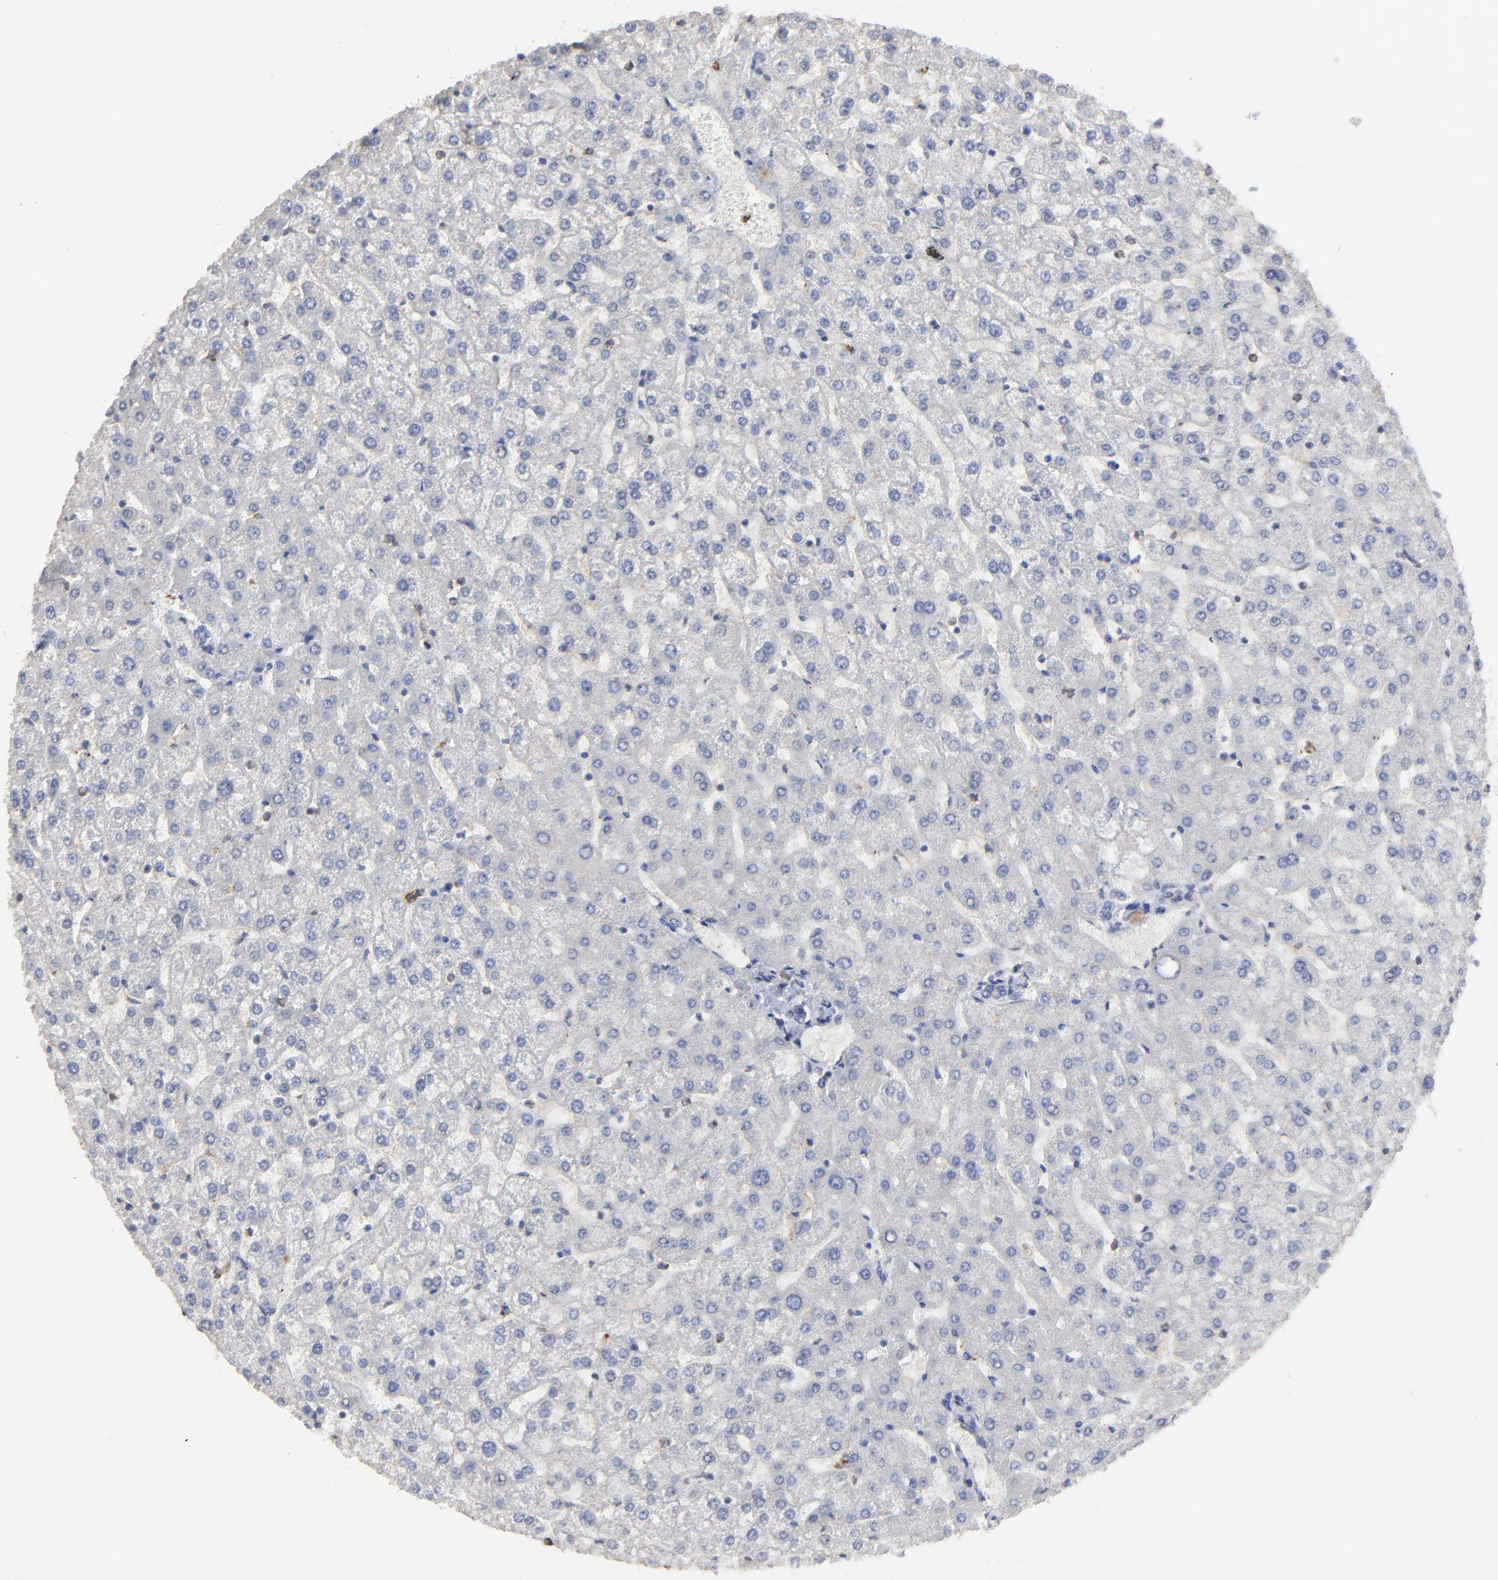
{"staining": {"intensity": "negative", "quantity": "none", "location": "none"}, "tissue": "liver", "cell_type": "Cholangiocytes", "image_type": "normal", "snomed": [{"axis": "morphology", "description": "Normal tissue, NOS"}, {"axis": "topography", "description": "Liver"}], "caption": "An immunohistochemistry image of unremarkable liver is shown. There is no staining in cholangiocytes of liver.", "gene": "SLC6A14", "patient": {"sex": "female", "age": 32}}